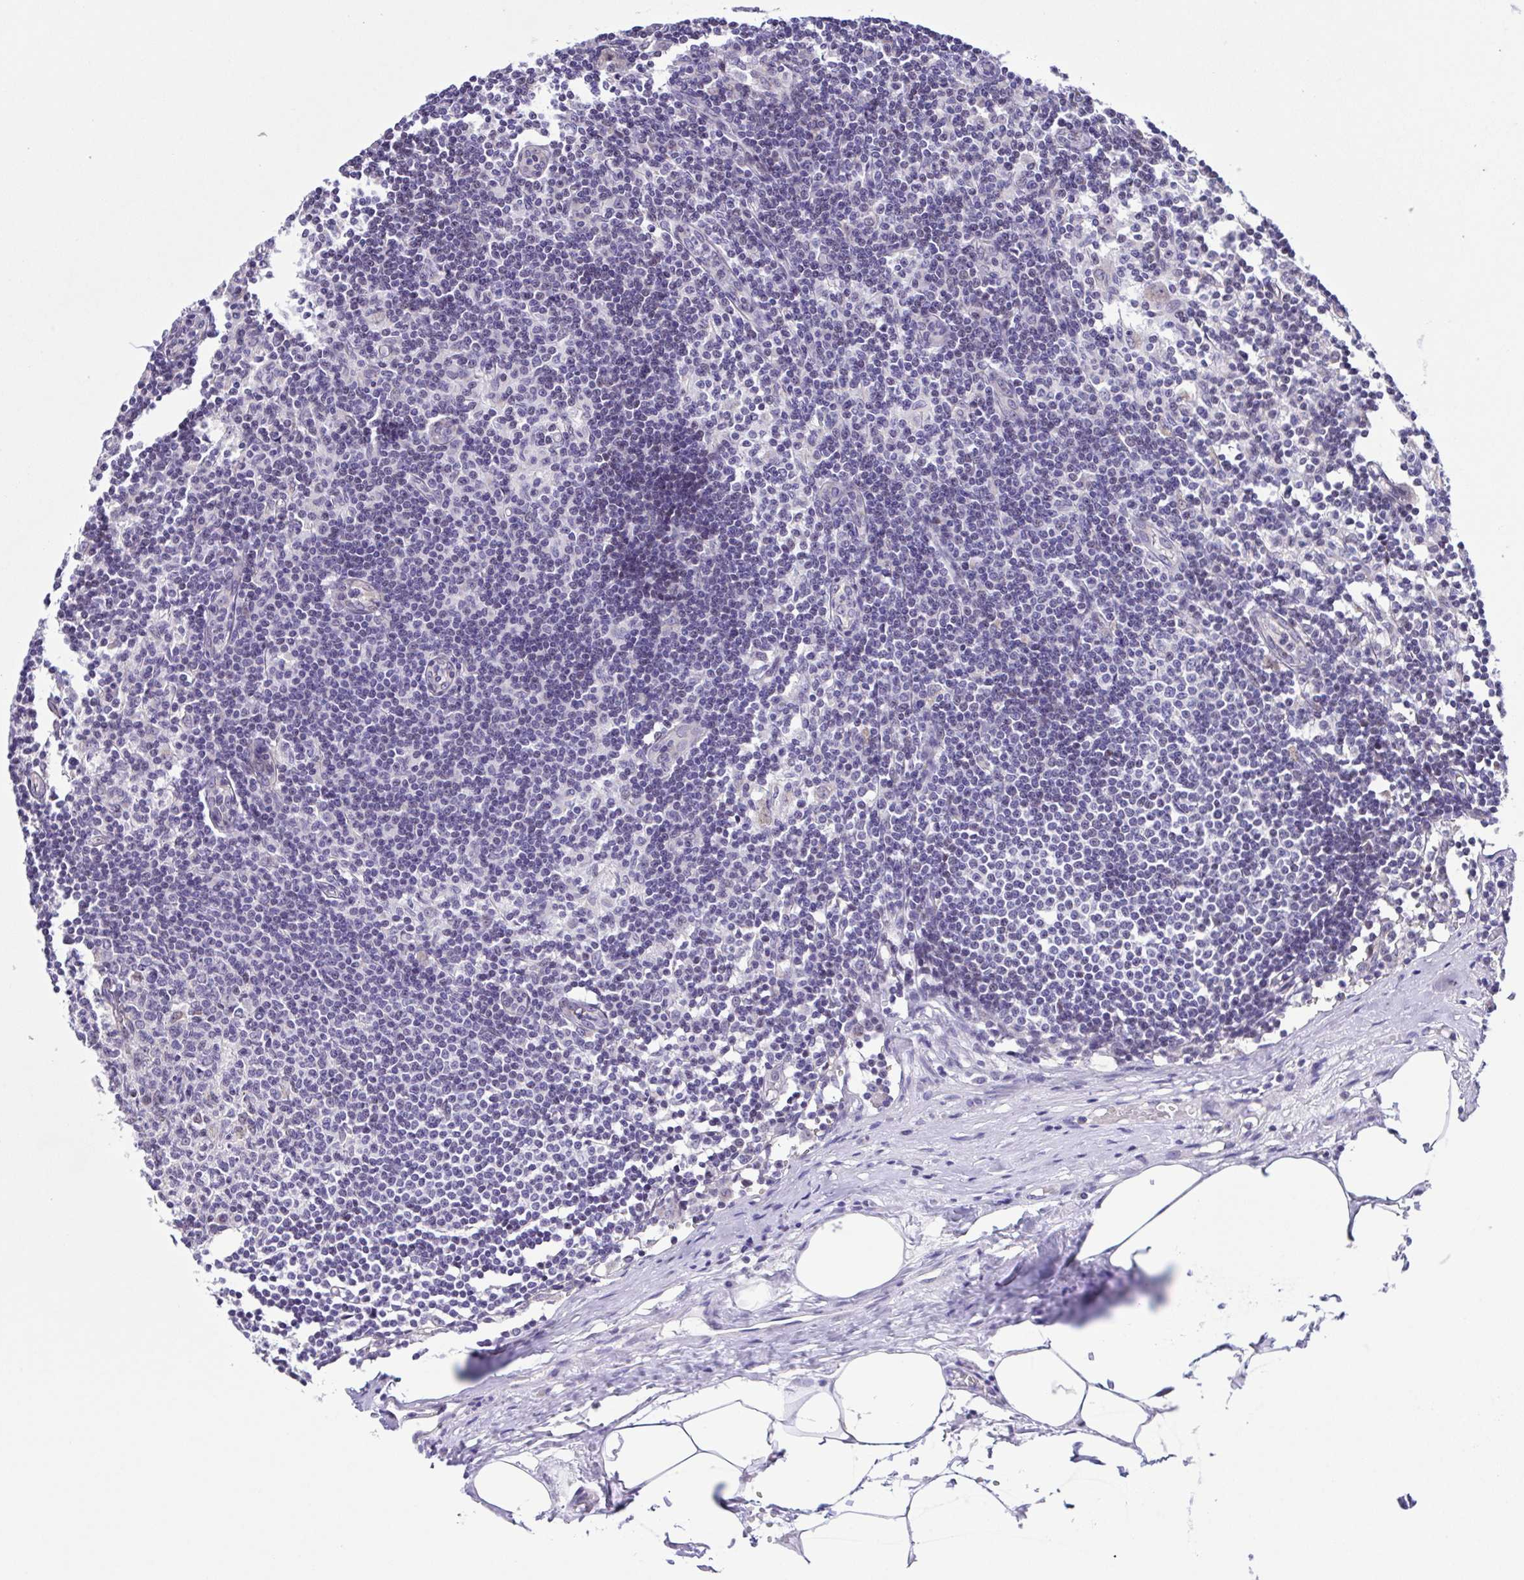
{"staining": {"intensity": "negative", "quantity": "none", "location": "none"}, "tissue": "lymph node", "cell_type": "Germinal center cells", "image_type": "normal", "snomed": [{"axis": "morphology", "description": "Normal tissue, NOS"}, {"axis": "topography", "description": "Lymph node"}], "caption": "Germinal center cells show no significant staining in normal lymph node. (DAB immunohistochemistry (IHC) with hematoxylin counter stain).", "gene": "ENSG00000286022", "patient": {"sex": "female", "age": 69}}